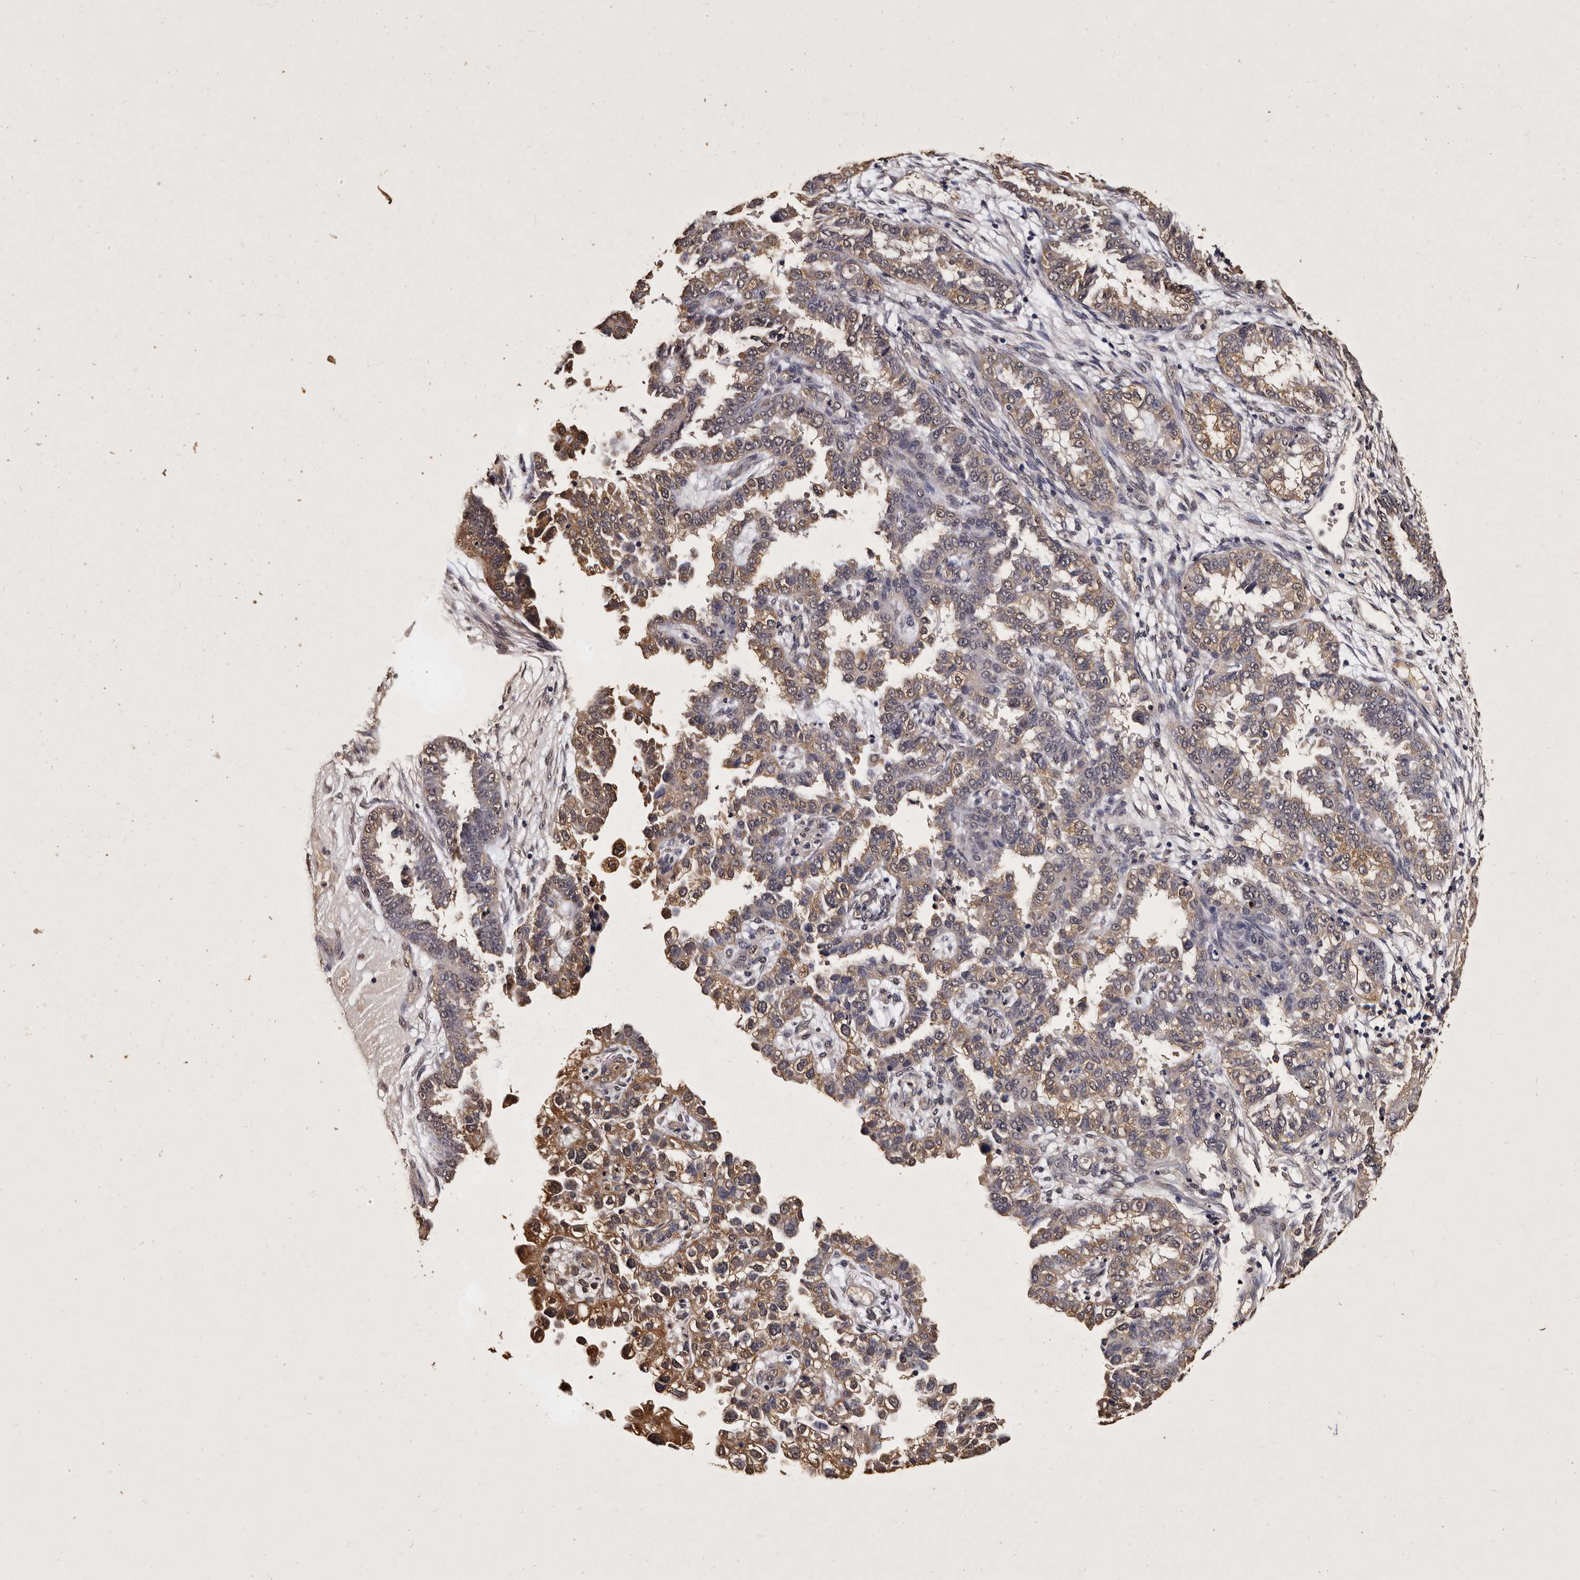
{"staining": {"intensity": "moderate", "quantity": "25%-75%", "location": "cytoplasmic/membranous"}, "tissue": "endometrial cancer", "cell_type": "Tumor cells", "image_type": "cancer", "snomed": [{"axis": "morphology", "description": "Adenocarcinoma, NOS"}, {"axis": "topography", "description": "Endometrium"}], "caption": "Moderate cytoplasmic/membranous positivity for a protein is seen in about 25%-75% of tumor cells of endometrial adenocarcinoma using immunohistochemistry.", "gene": "PARS2", "patient": {"sex": "female", "age": 85}}